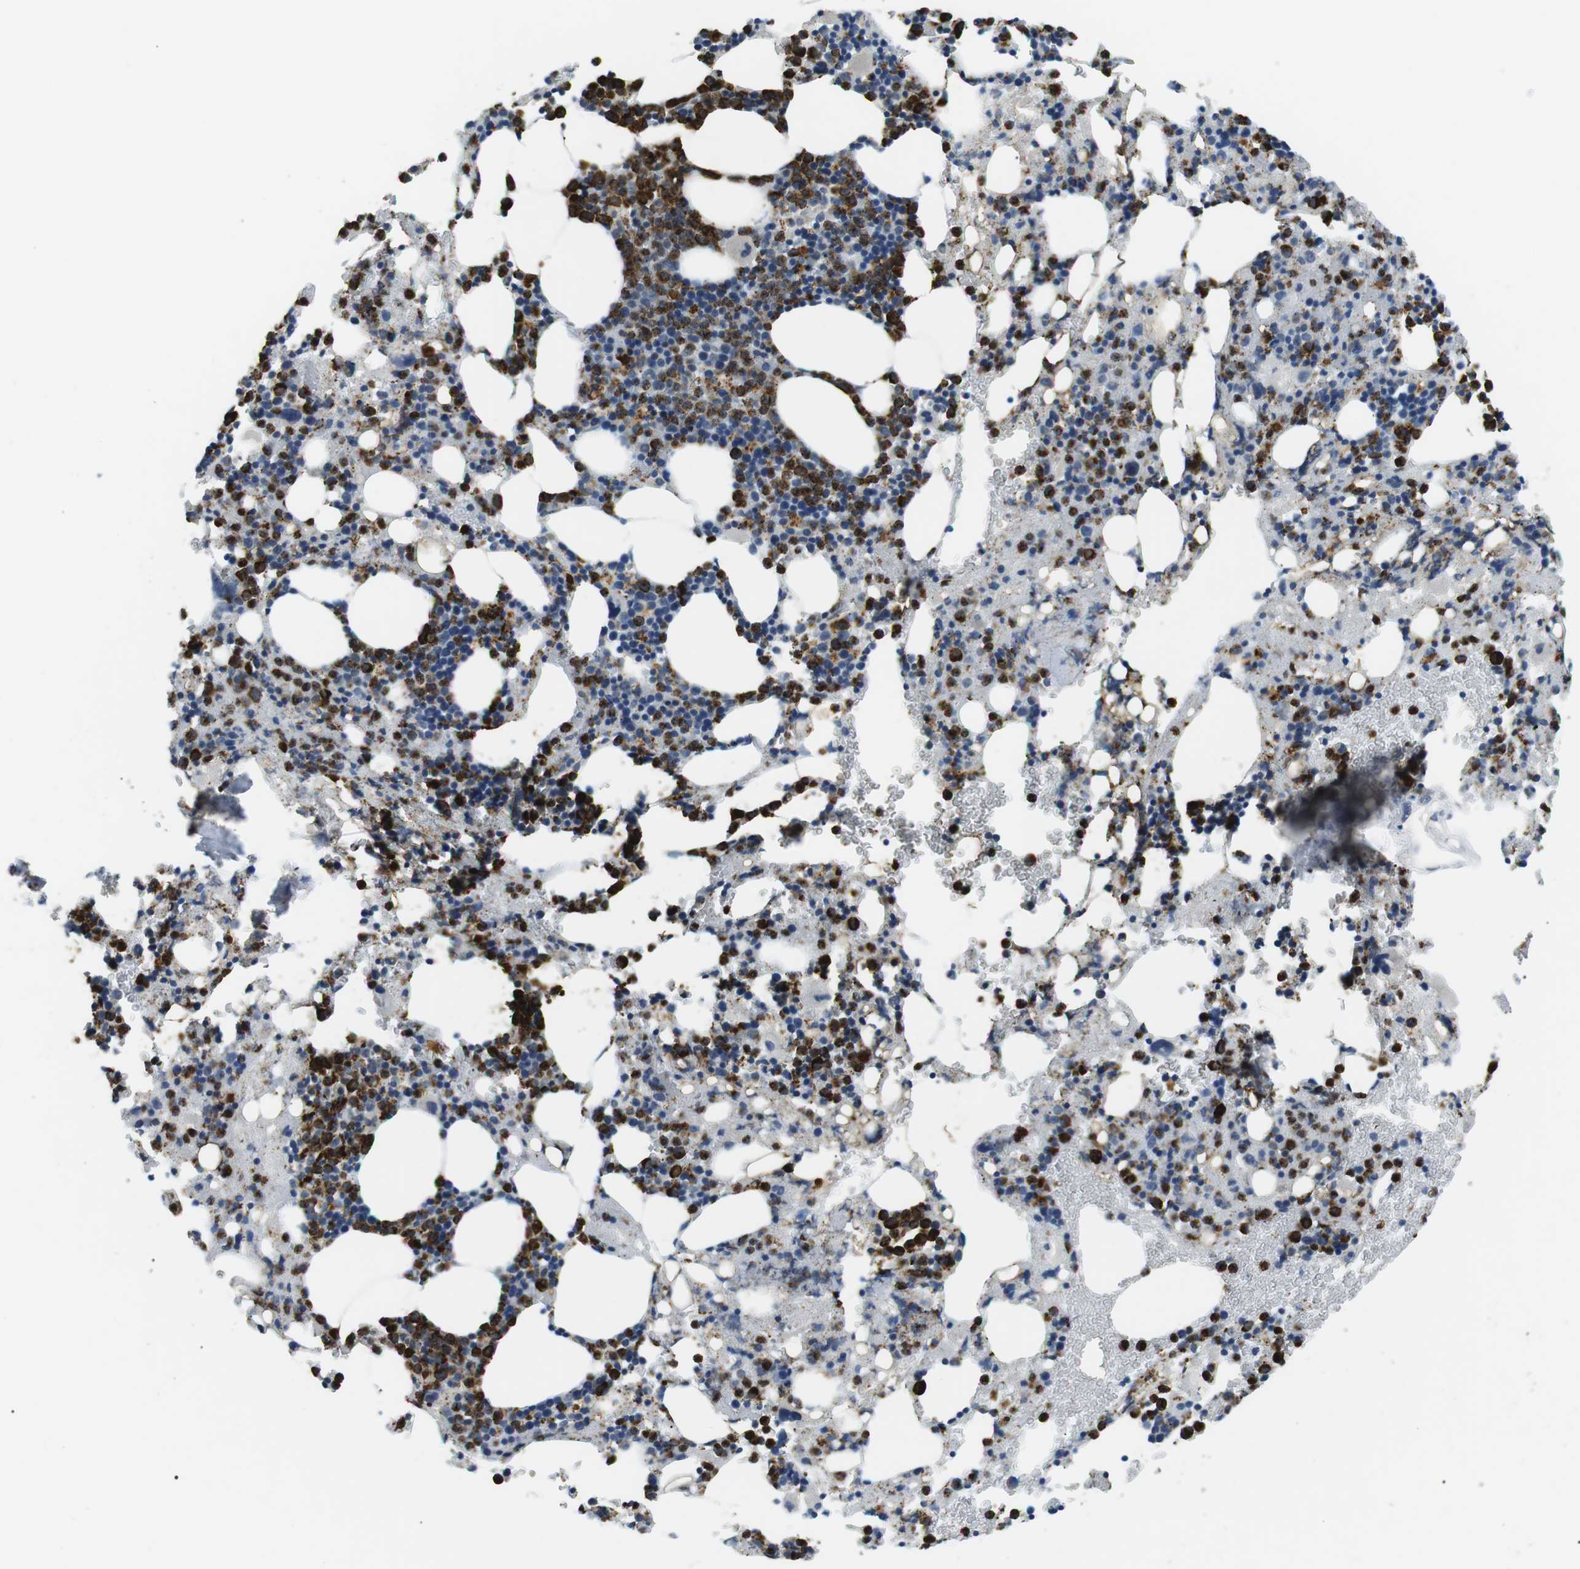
{"staining": {"intensity": "strong", "quantity": "25%-75%", "location": "cytoplasmic/membranous"}, "tissue": "bone marrow", "cell_type": "Hematopoietic cells", "image_type": "normal", "snomed": [{"axis": "morphology", "description": "Normal tissue, NOS"}, {"axis": "morphology", "description": "Inflammation, NOS"}, {"axis": "topography", "description": "Bone marrow"}], "caption": "IHC staining of unremarkable bone marrow, which shows high levels of strong cytoplasmic/membranous expression in approximately 25%-75% of hematopoietic cells indicating strong cytoplasmic/membranous protein positivity. The staining was performed using DAB (brown) for protein detection and nuclei were counterstained in hematoxylin (blue).", "gene": "GZMM", "patient": {"sex": "female", "age": 64}}